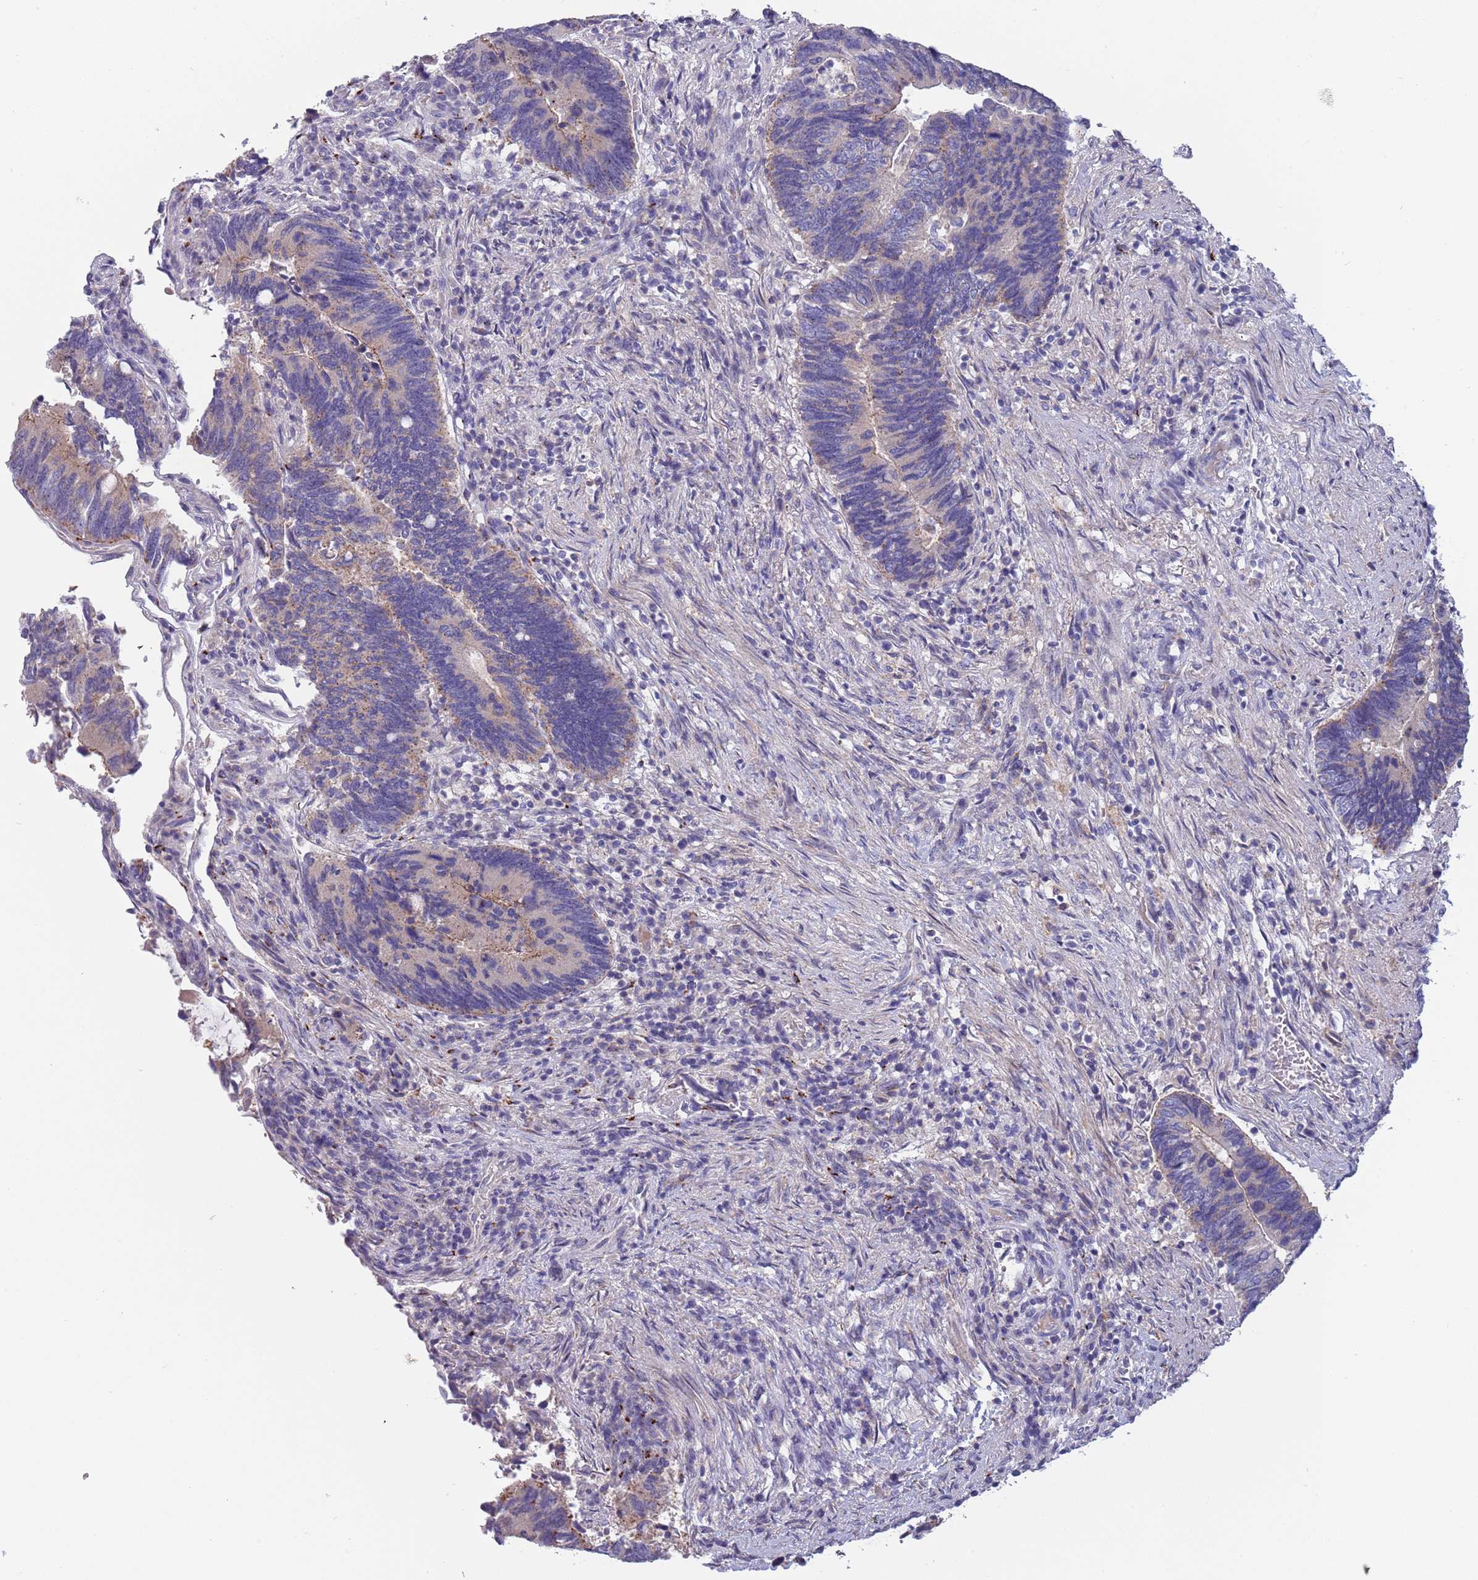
{"staining": {"intensity": "moderate", "quantity": "<25%", "location": "cytoplasmic/membranous"}, "tissue": "colorectal cancer", "cell_type": "Tumor cells", "image_type": "cancer", "snomed": [{"axis": "morphology", "description": "Adenocarcinoma, NOS"}, {"axis": "topography", "description": "Colon"}], "caption": "A brown stain highlights moderate cytoplasmic/membranous staining of a protein in adenocarcinoma (colorectal) tumor cells.", "gene": "MAN1C1", "patient": {"sex": "male", "age": 87}}